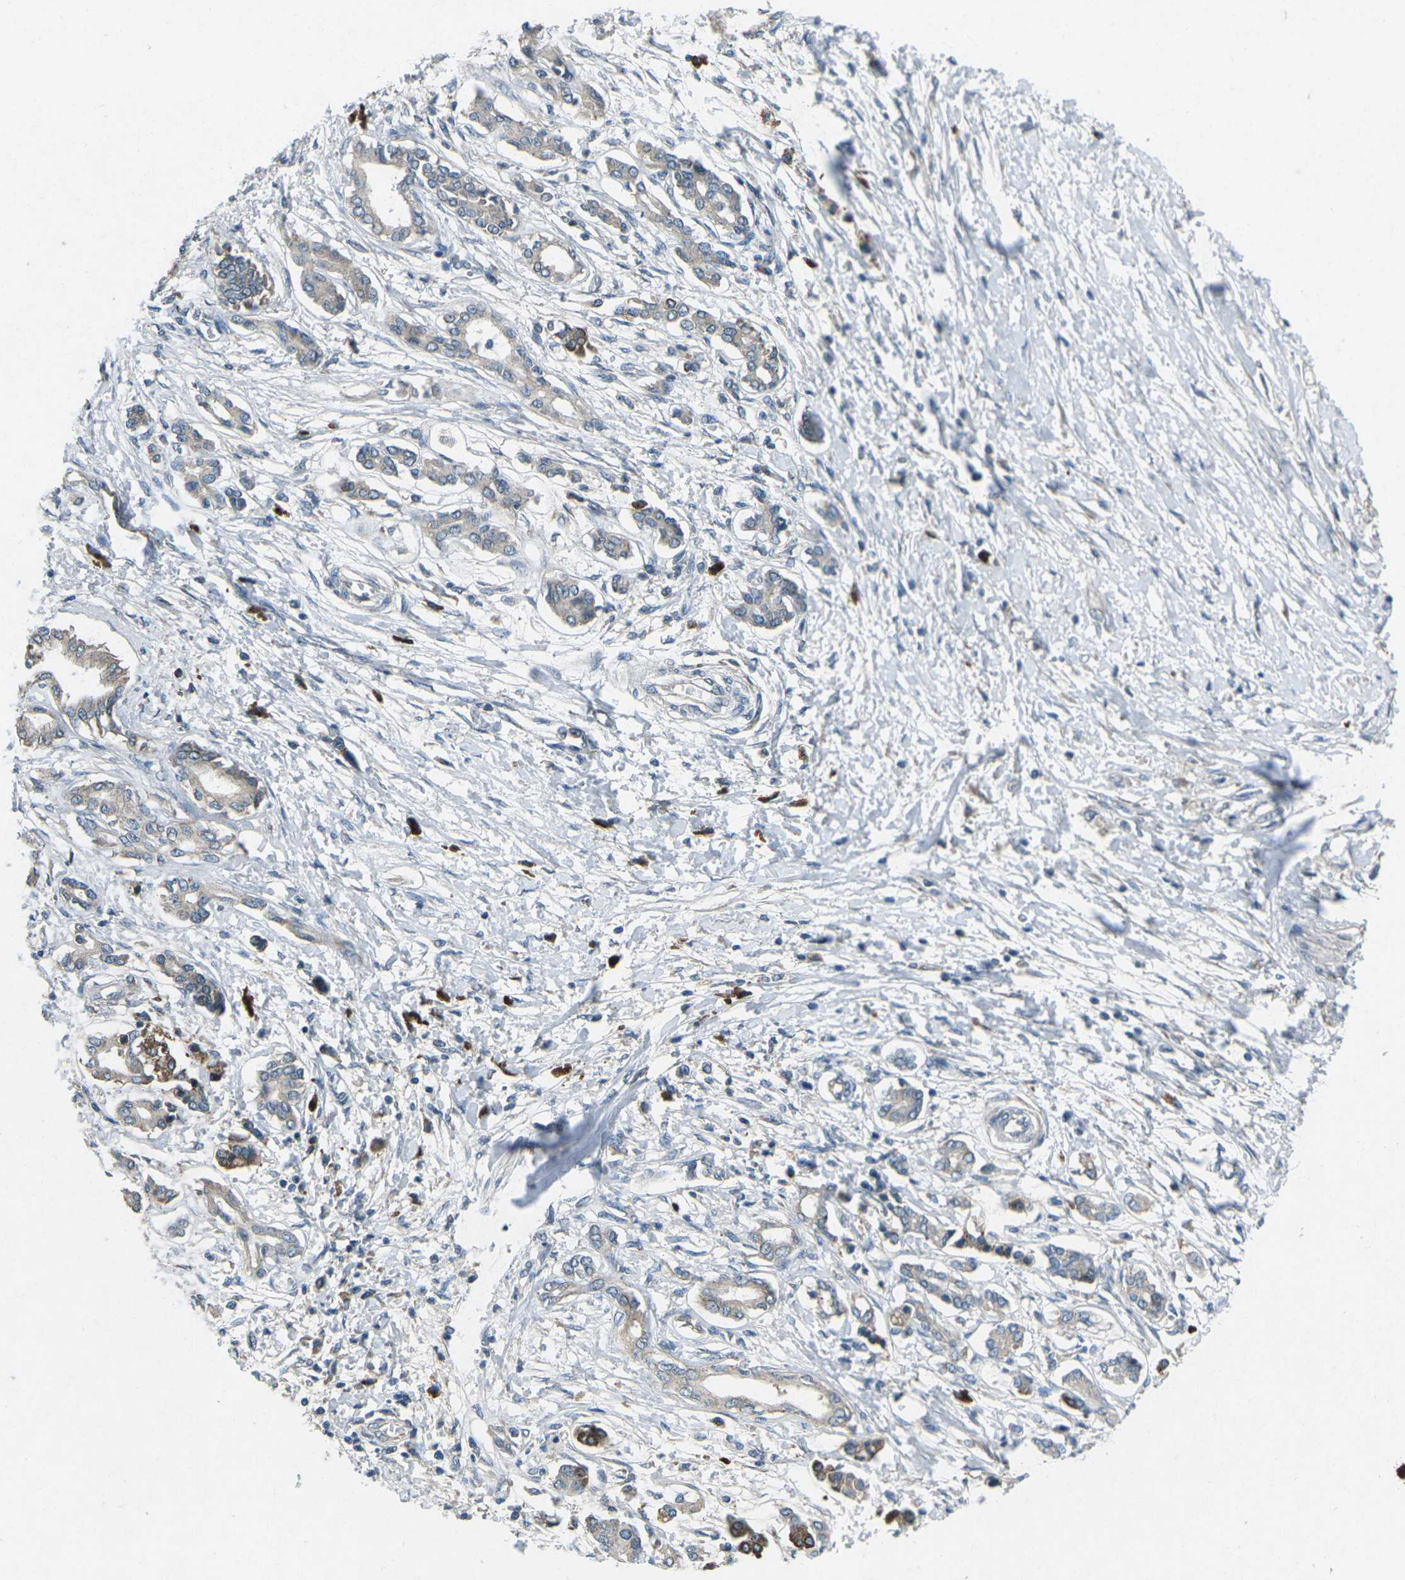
{"staining": {"intensity": "negative", "quantity": "none", "location": "none"}, "tissue": "pancreatic cancer", "cell_type": "Tumor cells", "image_type": "cancer", "snomed": [{"axis": "morphology", "description": "Adenocarcinoma, NOS"}, {"axis": "topography", "description": "Pancreas"}], "caption": "Histopathology image shows no significant protein expression in tumor cells of pancreatic cancer (adenocarcinoma). The staining was performed using DAB to visualize the protein expression in brown, while the nuclei were stained in blue with hematoxylin (Magnification: 20x).", "gene": "CDK16", "patient": {"sex": "male", "age": 56}}